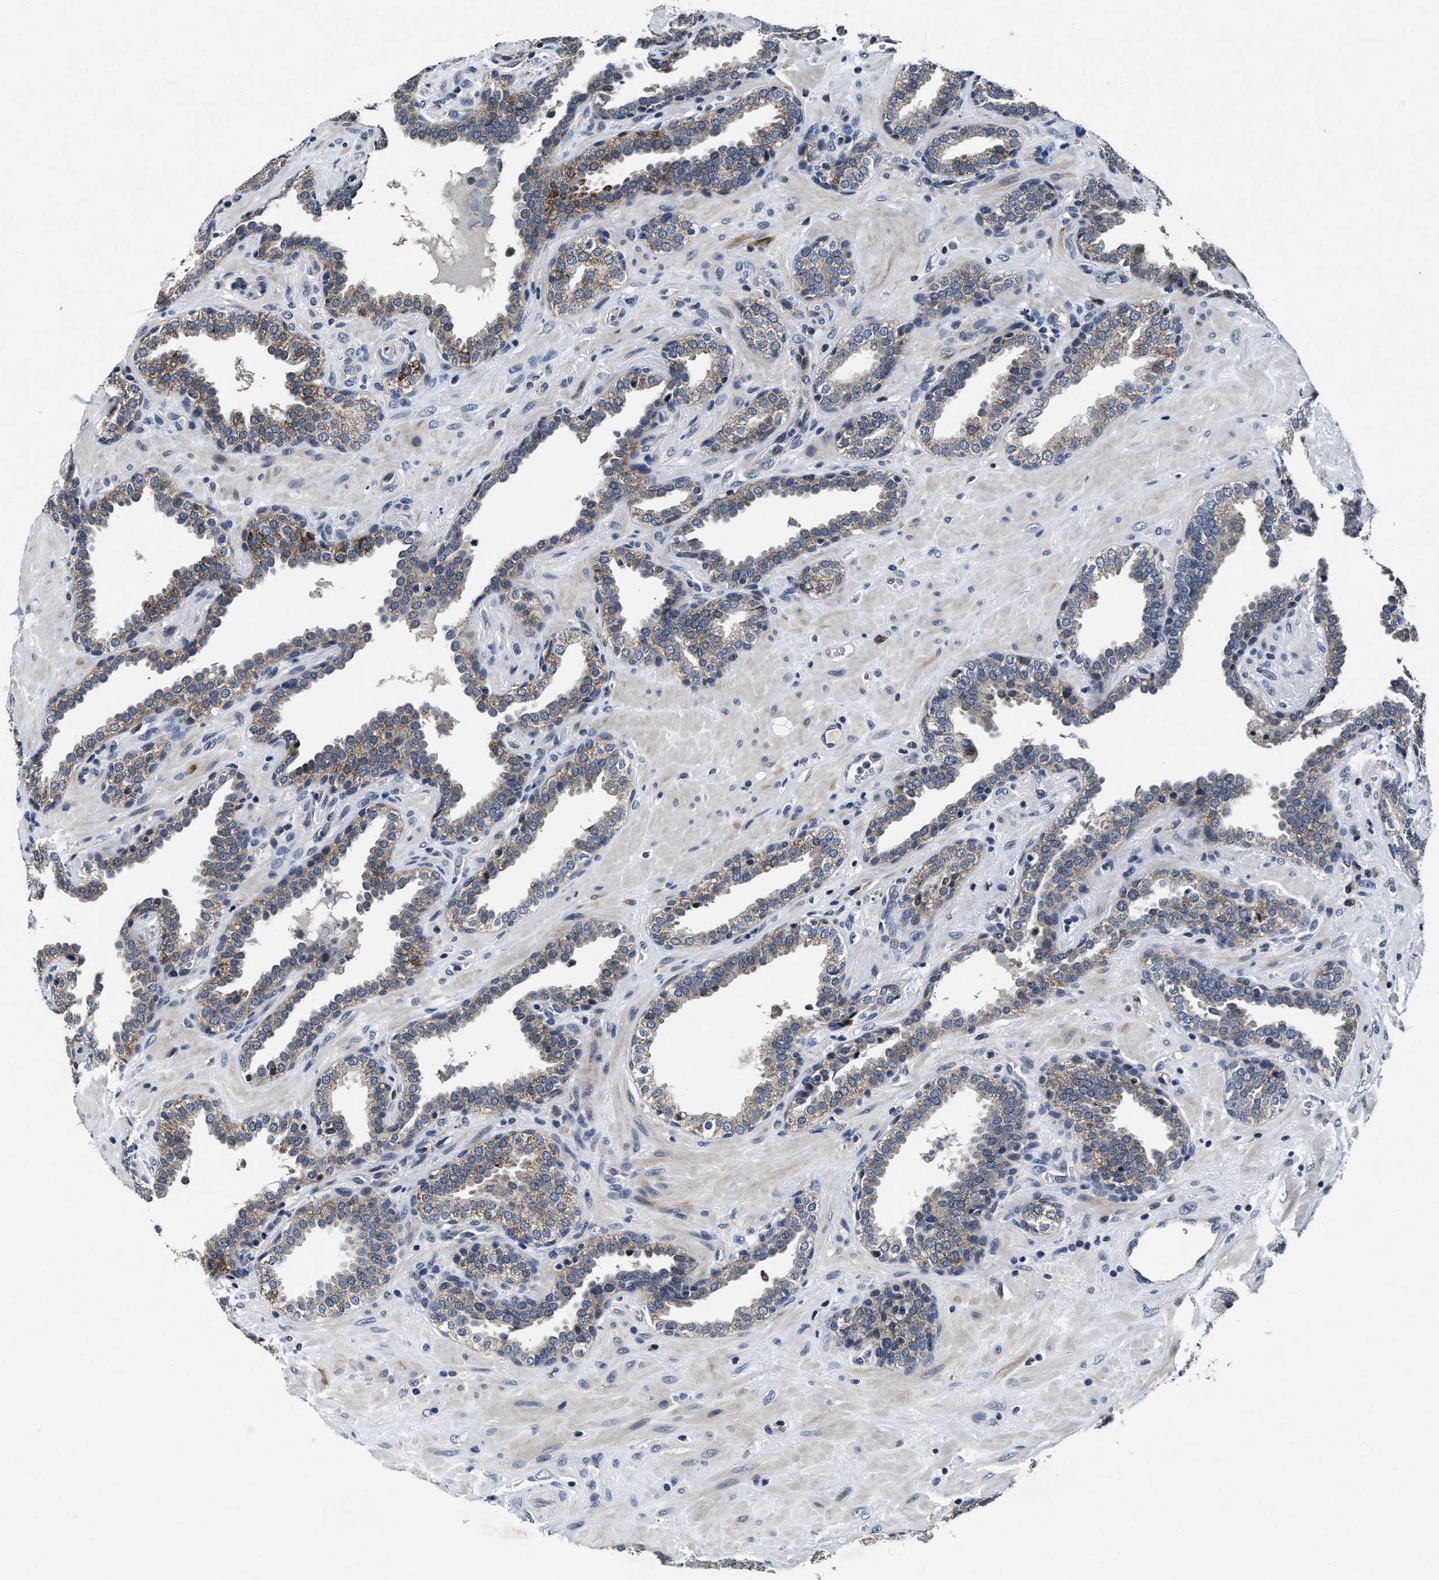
{"staining": {"intensity": "moderate", "quantity": ">75%", "location": "cytoplasmic/membranous"}, "tissue": "prostate", "cell_type": "Glandular cells", "image_type": "normal", "snomed": [{"axis": "morphology", "description": "Normal tissue, NOS"}, {"axis": "topography", "description": "Prostate"}], "caption": "Moderate cytoplasmic/membranous staining for a protein is seen in approximately >75% of glandular cells of unremarkable prostate using IHC.", "gene": "TMEM53", "patient": {"sex": "male", "age": 51}}